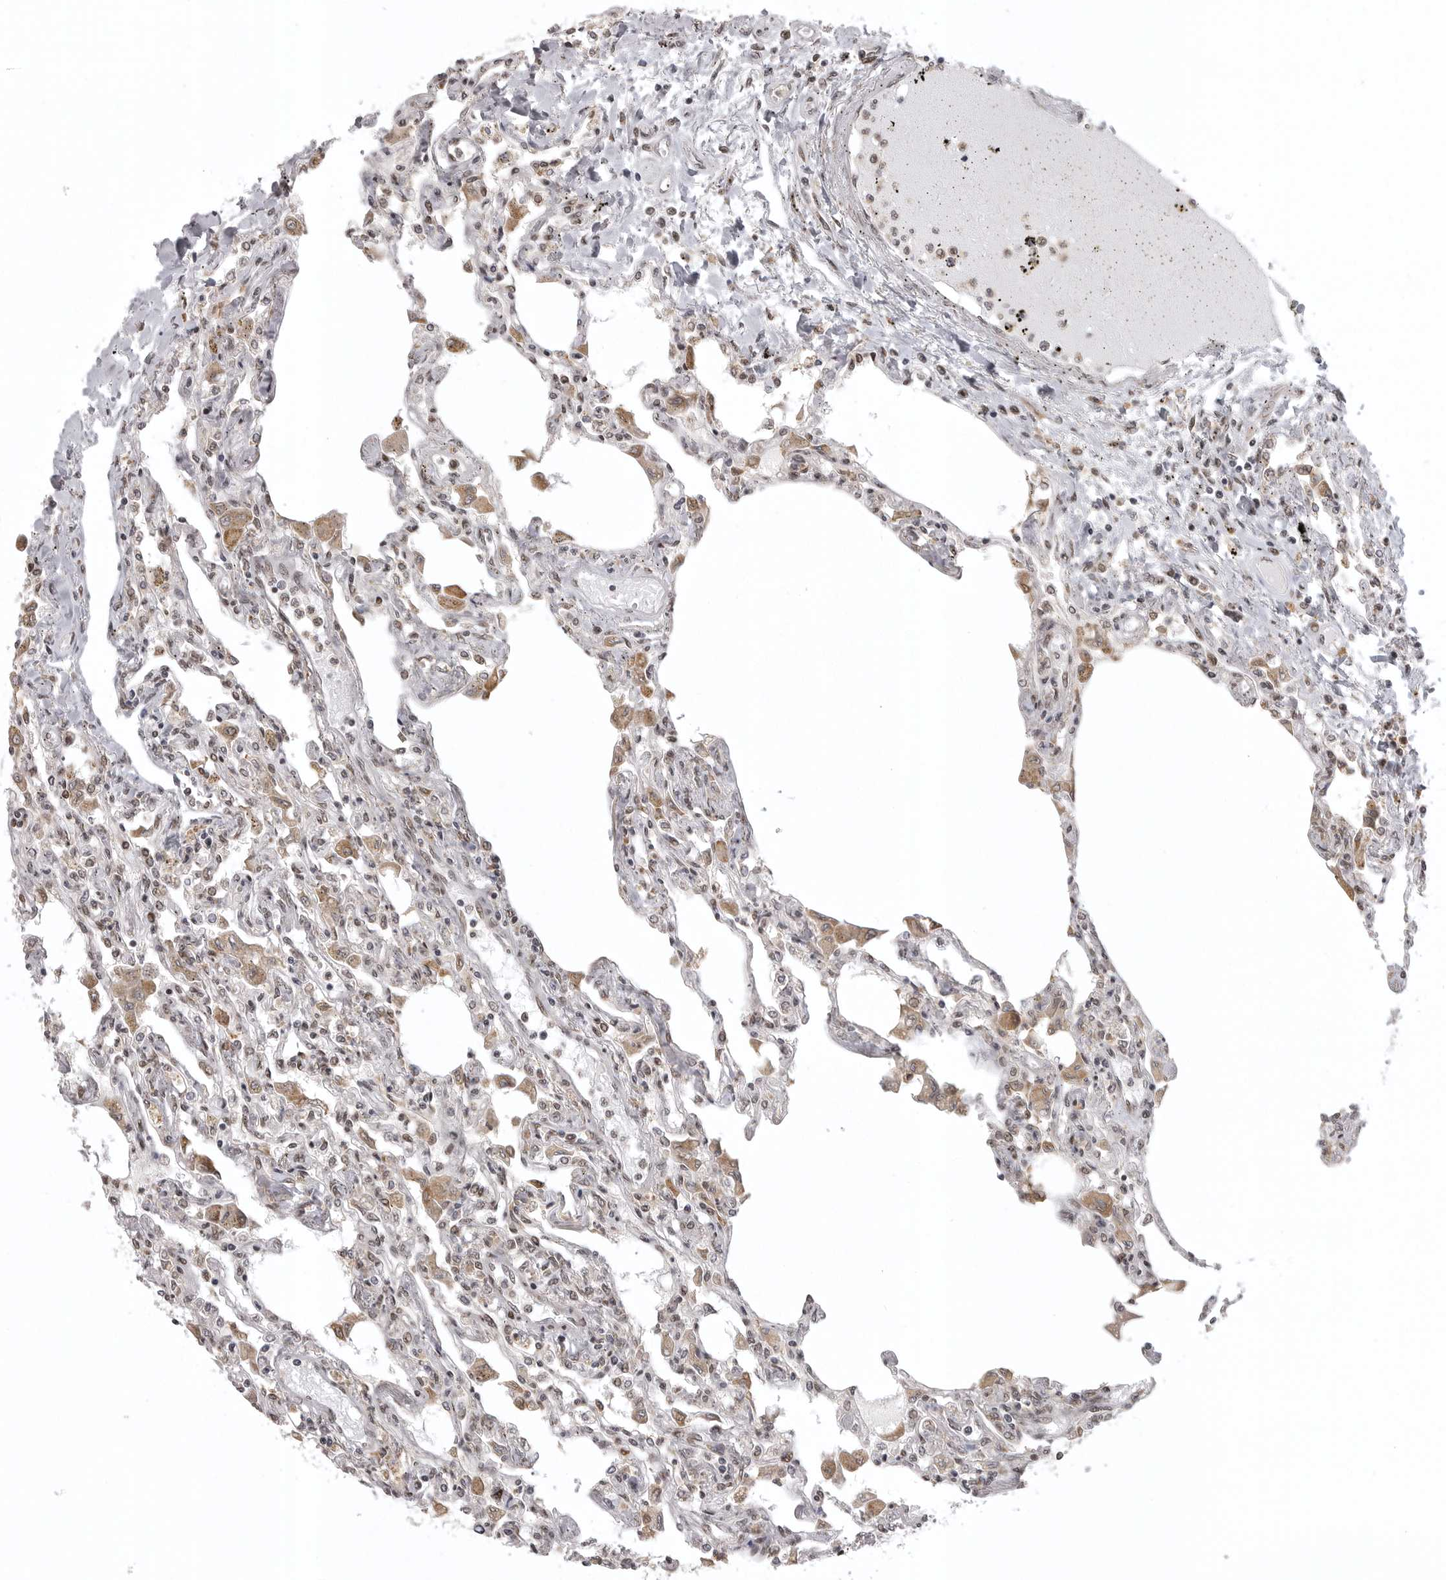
{"staining": {"intensity": "moderate", "quantity": "25%-75%", "location": "nuclear"}, "tissue": "lung", "cell_type": "Alveolar cells", "image_type": "normal", "snomed": [{"axis": "morphology", "description": "Normal tissue, NOS"}, {"axis": "topography", "description": "Bronchus"}, {"axis": "topography", "description": "Lung"}], "caption": "Immunohistochemical staining of normal lung displays 25%-75% levels of moderate nuclear protein expression in approximately 25%-75% of alveolar cells. Immunohistochemistry (ihc) stains the protein of interest in brown and the nuclei are stained blue.", "gene": "ISG20L2", "patient": {"sex": "female", "age": 49}}